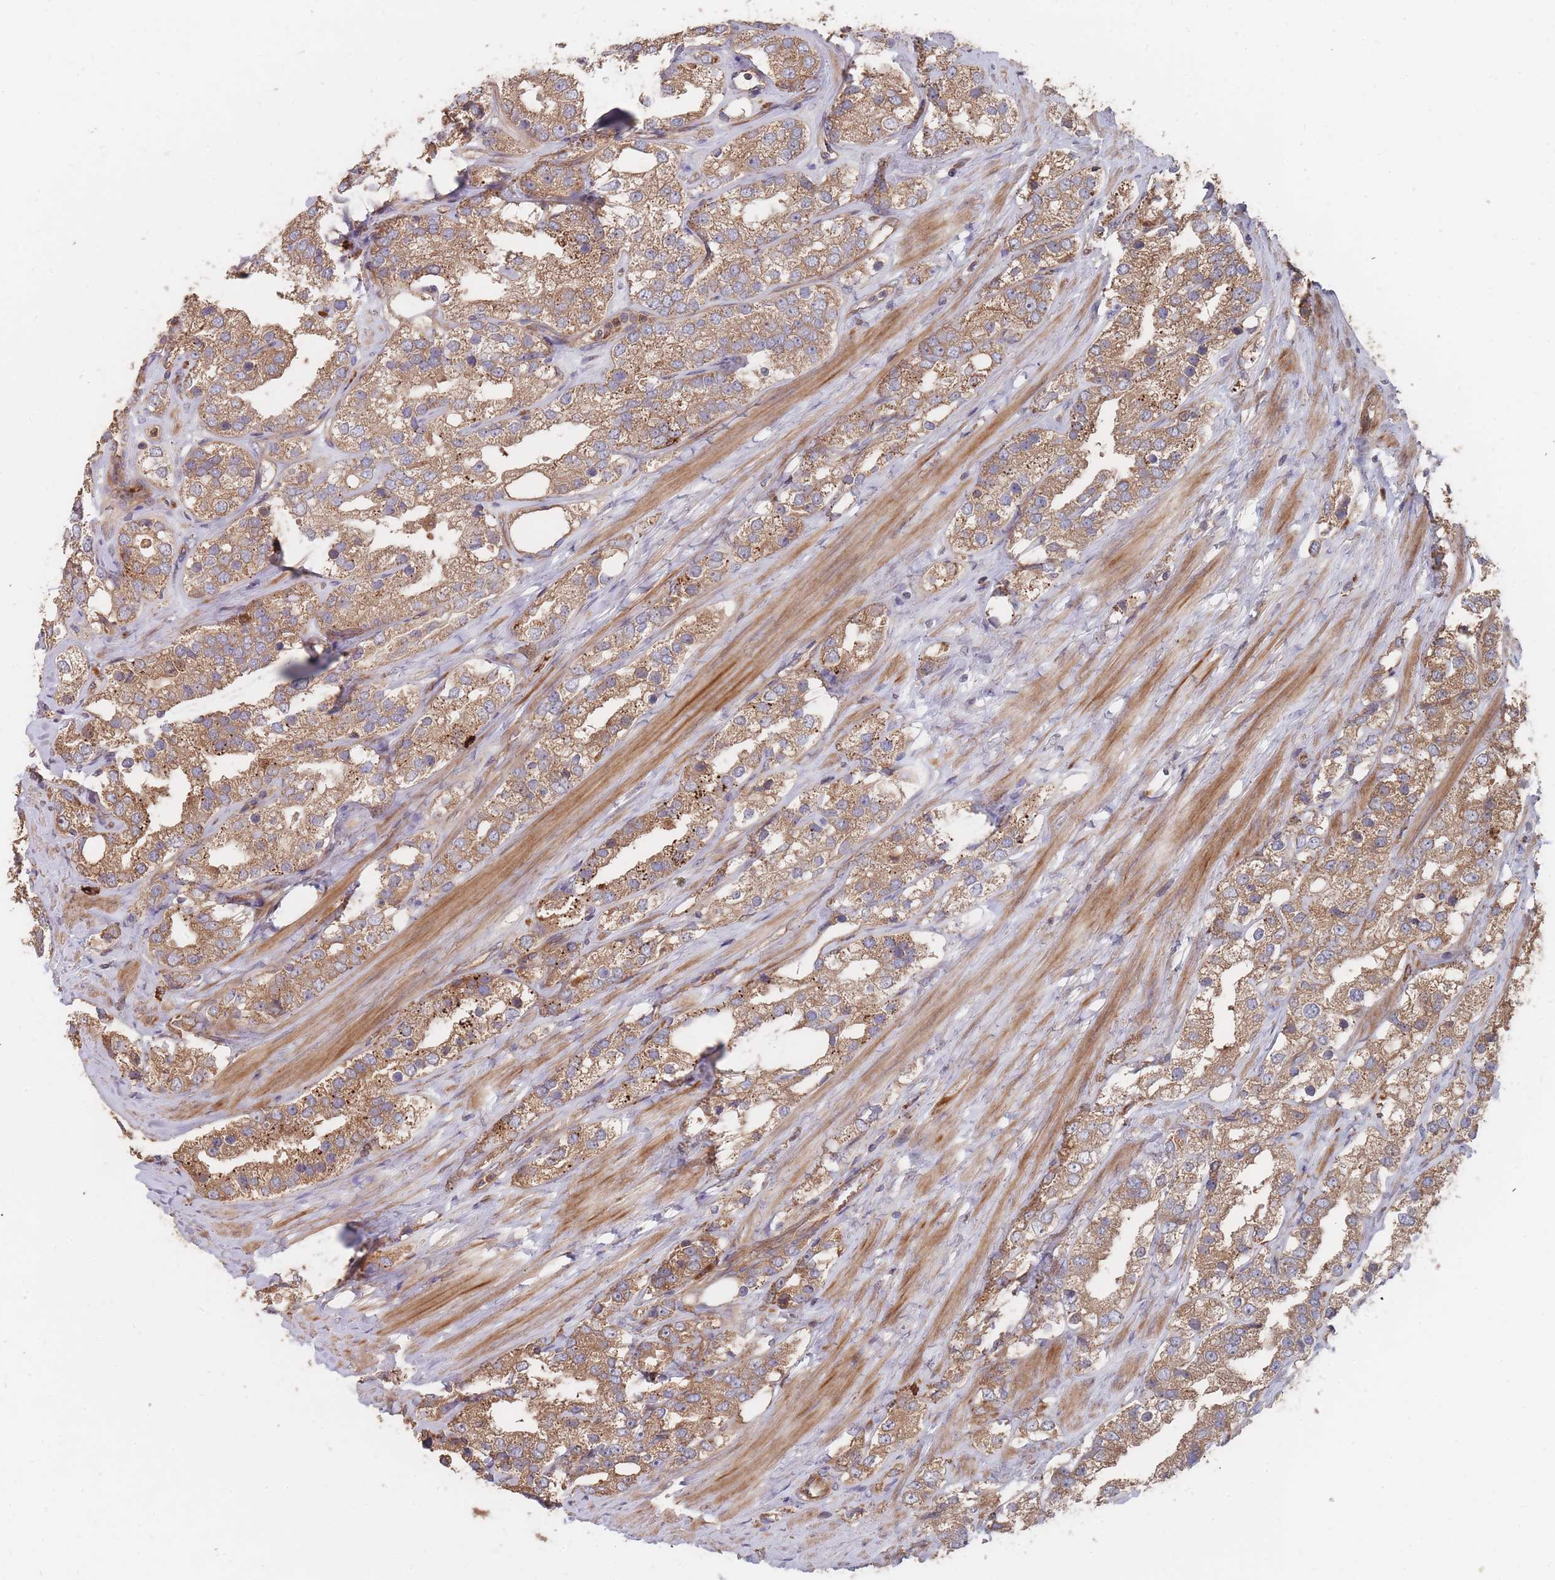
{"staining": {"intensity": "moderate", "quantity": ">75%", "location": "cytoplasmic/membranous"}, "tissue": "prostate cancer", "cell_type": "Tumor cells", "image_type": "cancer", "snomed": [{"axis": "morphology", "description": "Adenocarcinoma, NOS"}, {"axis": "topography", "description": "Prostate"}], "caption": "There is medium levels of moderate cytoplasmic/membranous expression in tumor cells of prostate cancer (adenocarcinoma), as demonstrated by immunohistochemical staining (brown color).", "gene": "THSD7B", "patient": {"sex": "male", "age": 79}}